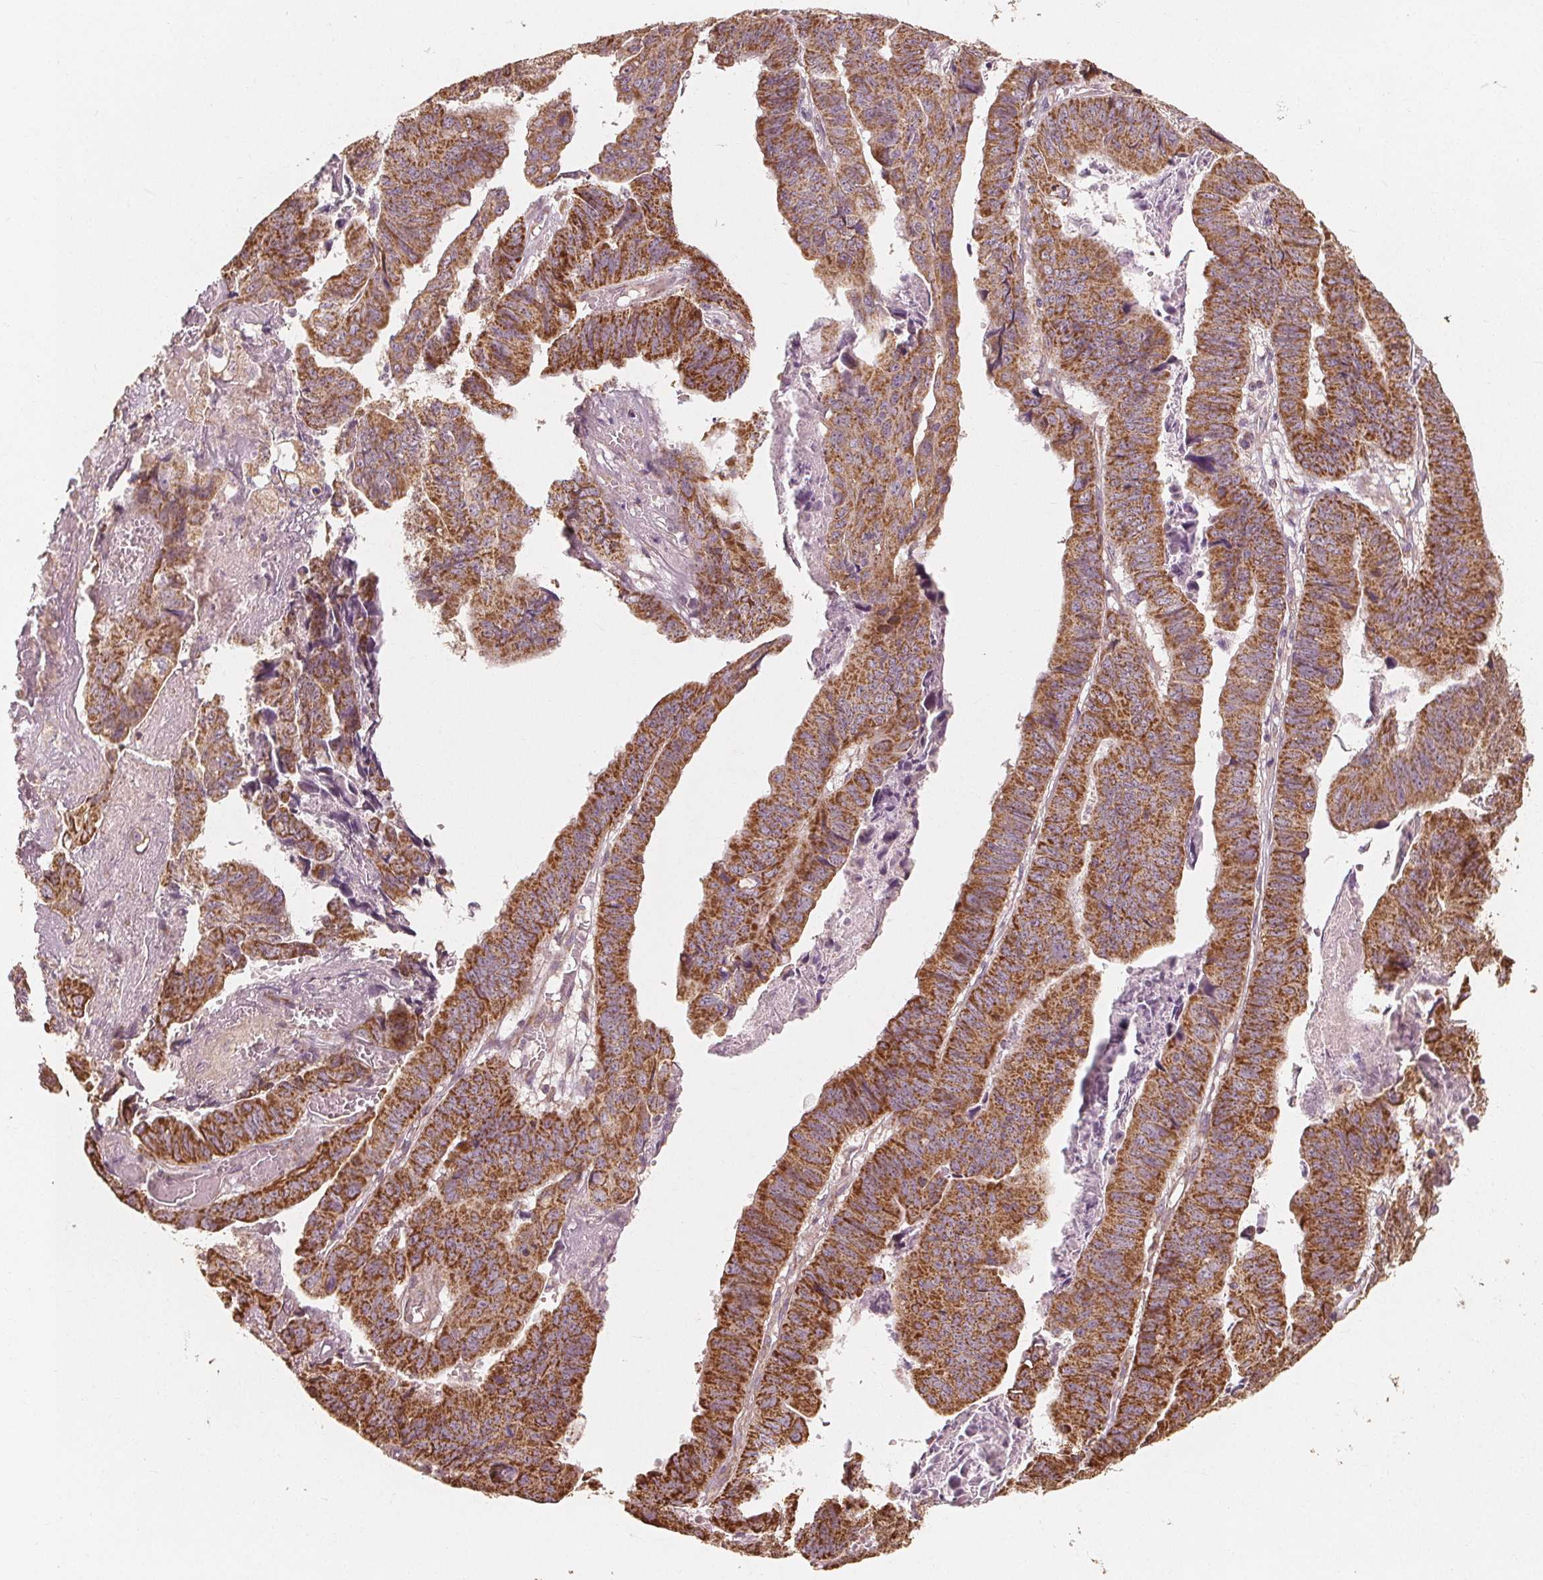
{"staining": {"intensity": "strong", "quantity": ">75%", "location": "cytoplasmic/membranous"}, "tissue": "stomach cancer", "cell_type": "Tumor cells", "image_type": "cancer", "snomed": [{"axis": "morphology", "description": "Adenocarcinoma, NOS"}, {"axis": "topography", "description": "Stomach, lower"}], "caption": "Immunohistochemical staining of human adenocarcinoma (stomach) demonstrates high levels of strong cytoplasmic/membranous protein positivity in approximately >75% of tumor cells. The protein of interest is shown in brown color, while the nuclei are stained blue.", "gene": "PEX26", "patient": {"sex": "male", "age": 77}}